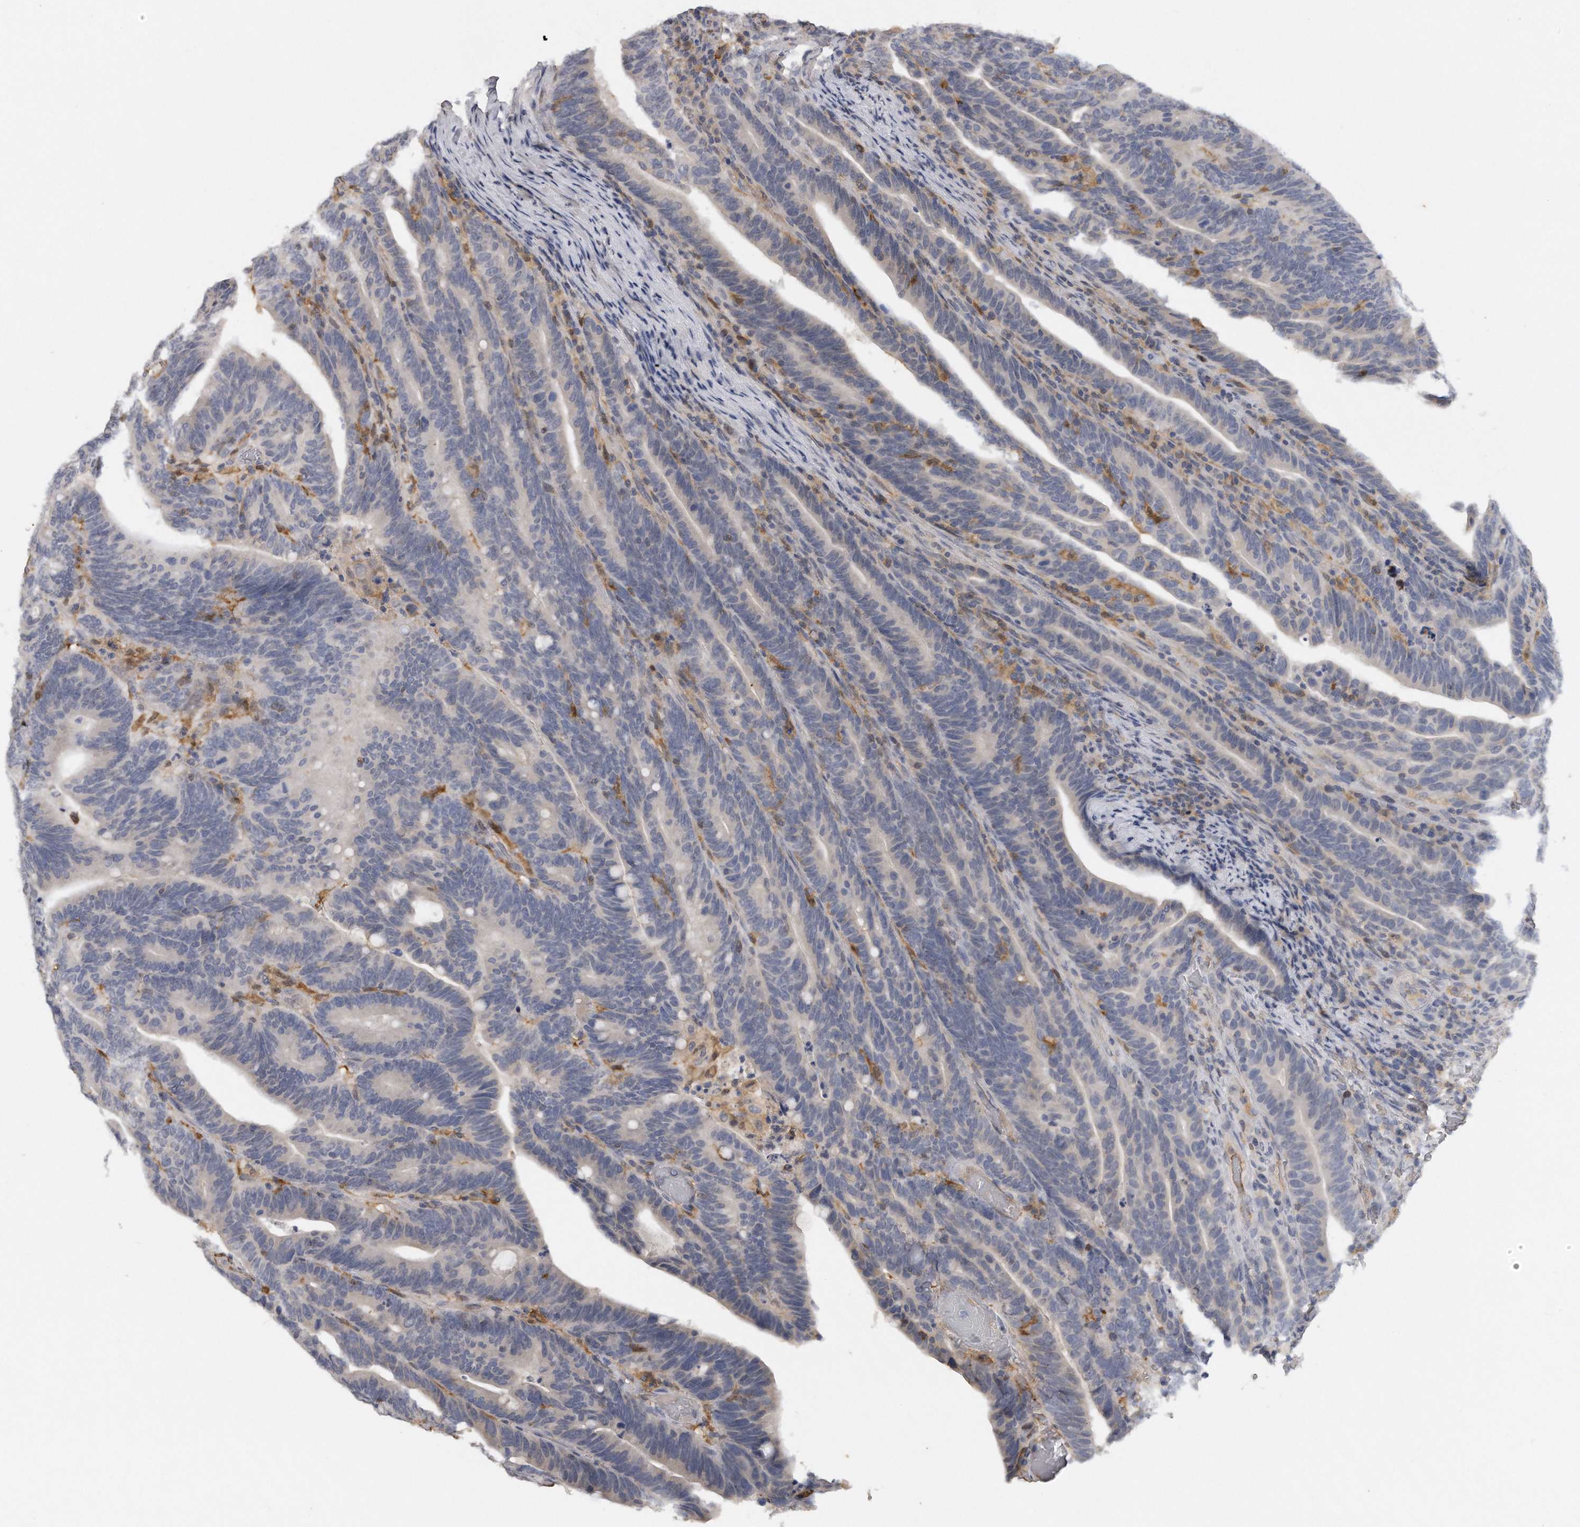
{"staining": {"intensity": "negative", "quantity": "none", "location": "none"}, "tissue": "colorectal cancer", "cell_type": "Tumor cells", "image_type": "cancer", "snomed": [{"axis": "morphology", "description": "Adenocarcinoma, NOS"}, {"axis": "topography", "description": "Colon"}], "caption": "High magnification brightfield microscopy of colorectal cancer stained with DAB (brown) and counterstained with hematoxylin (blue): tumor cells show no significant expression. (DAB immunohistochemistry (IHC), high magnification).", "gene": "CAMK1", "patient": {"sex": "female", "age": 66}}